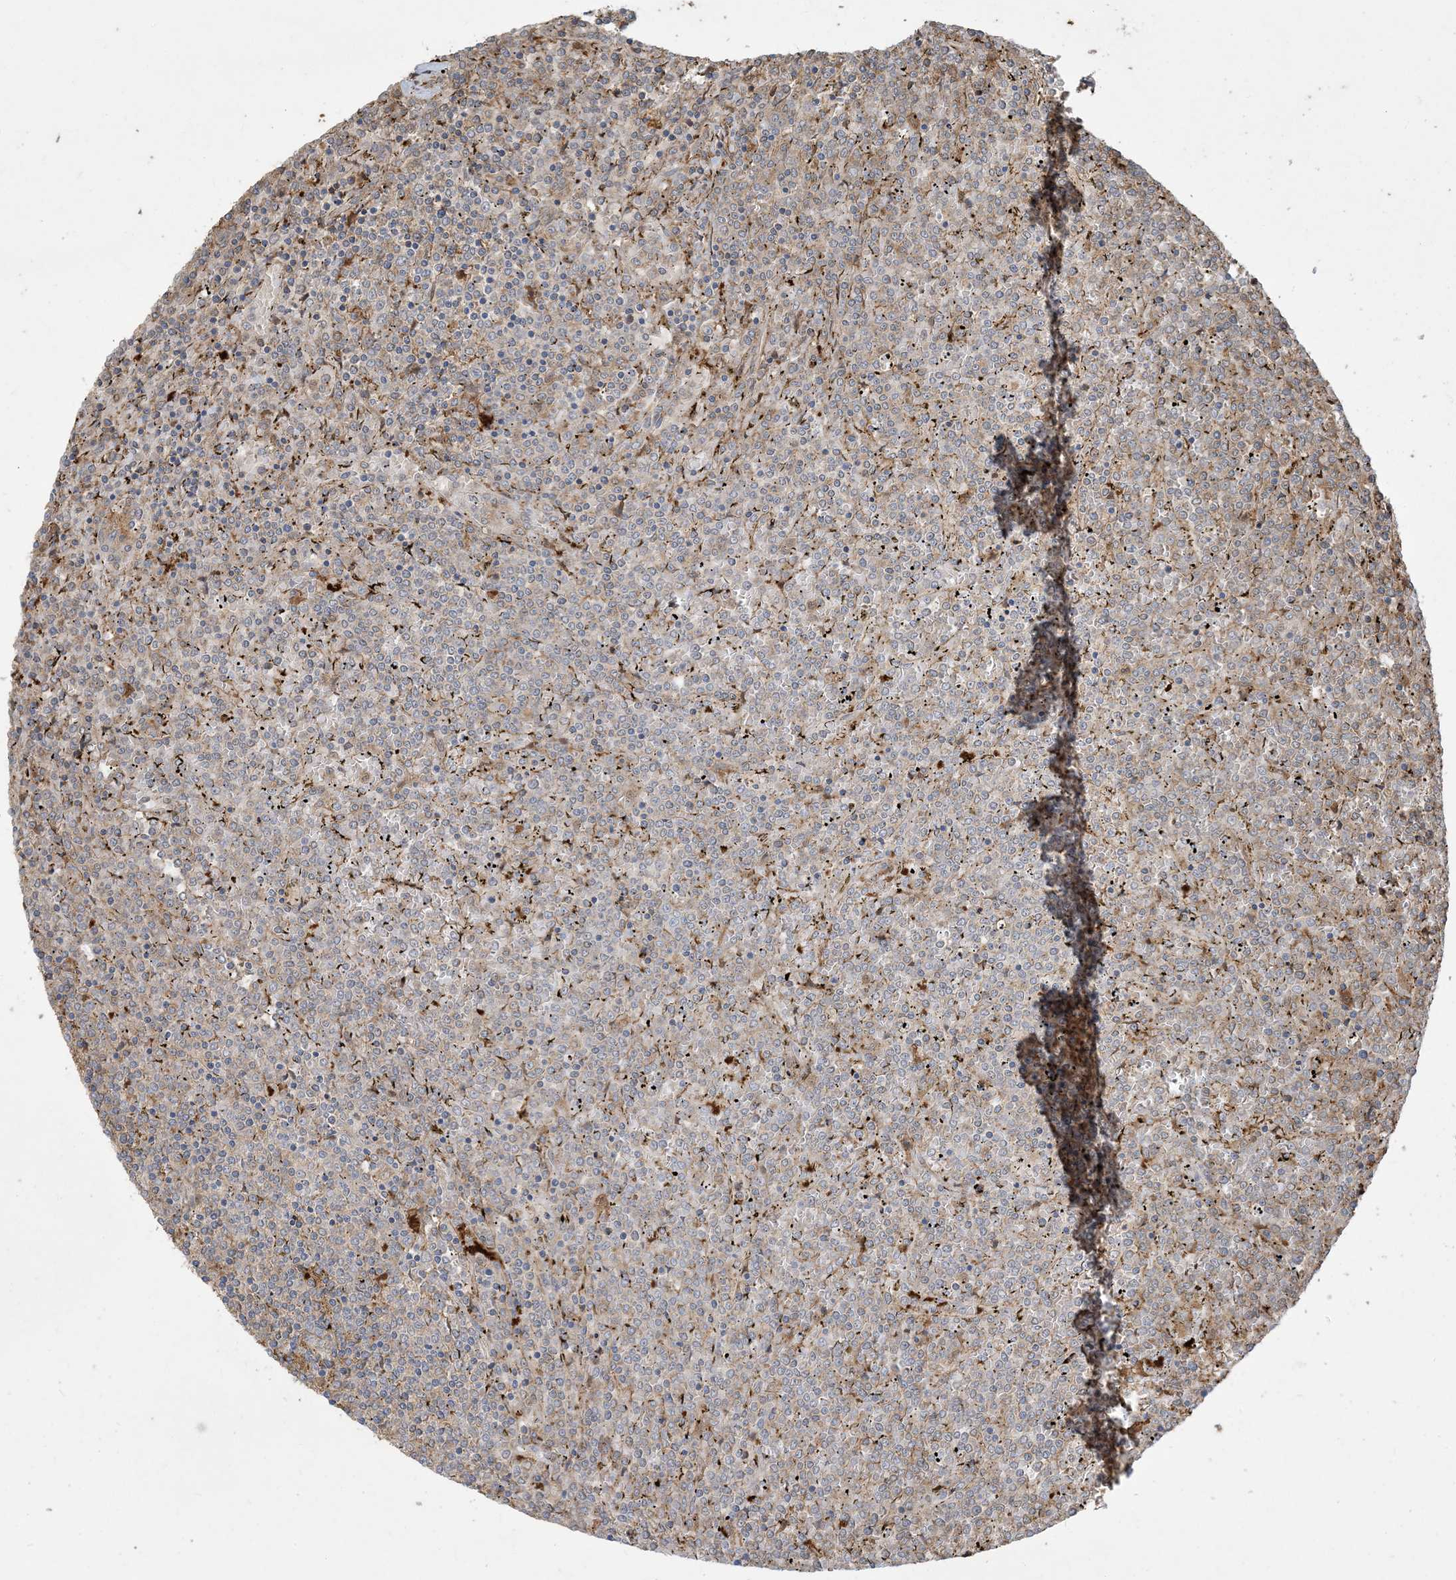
{"staining": {"intensity": "weak", "quantity": "<25%", "location": "cytoplasmic/membranous"}, "tissue": "lymphoma", "cell_type": "Tumor cells", "image_type": "cancer", "snomed": [{"axis": "morphology", "description": "Malignant lymphoma, non-Hodgkin's type, Low grade"}, {"axis": "topography", "description": "Spleen"}], "caption": "High power microscopy micrograph of an immunohistochemistry micrograph of lymphoma, revealing no significant positivity in tumor cells.", "gene": "HNMT", "patient": {"sex": "female", "age": 19}}